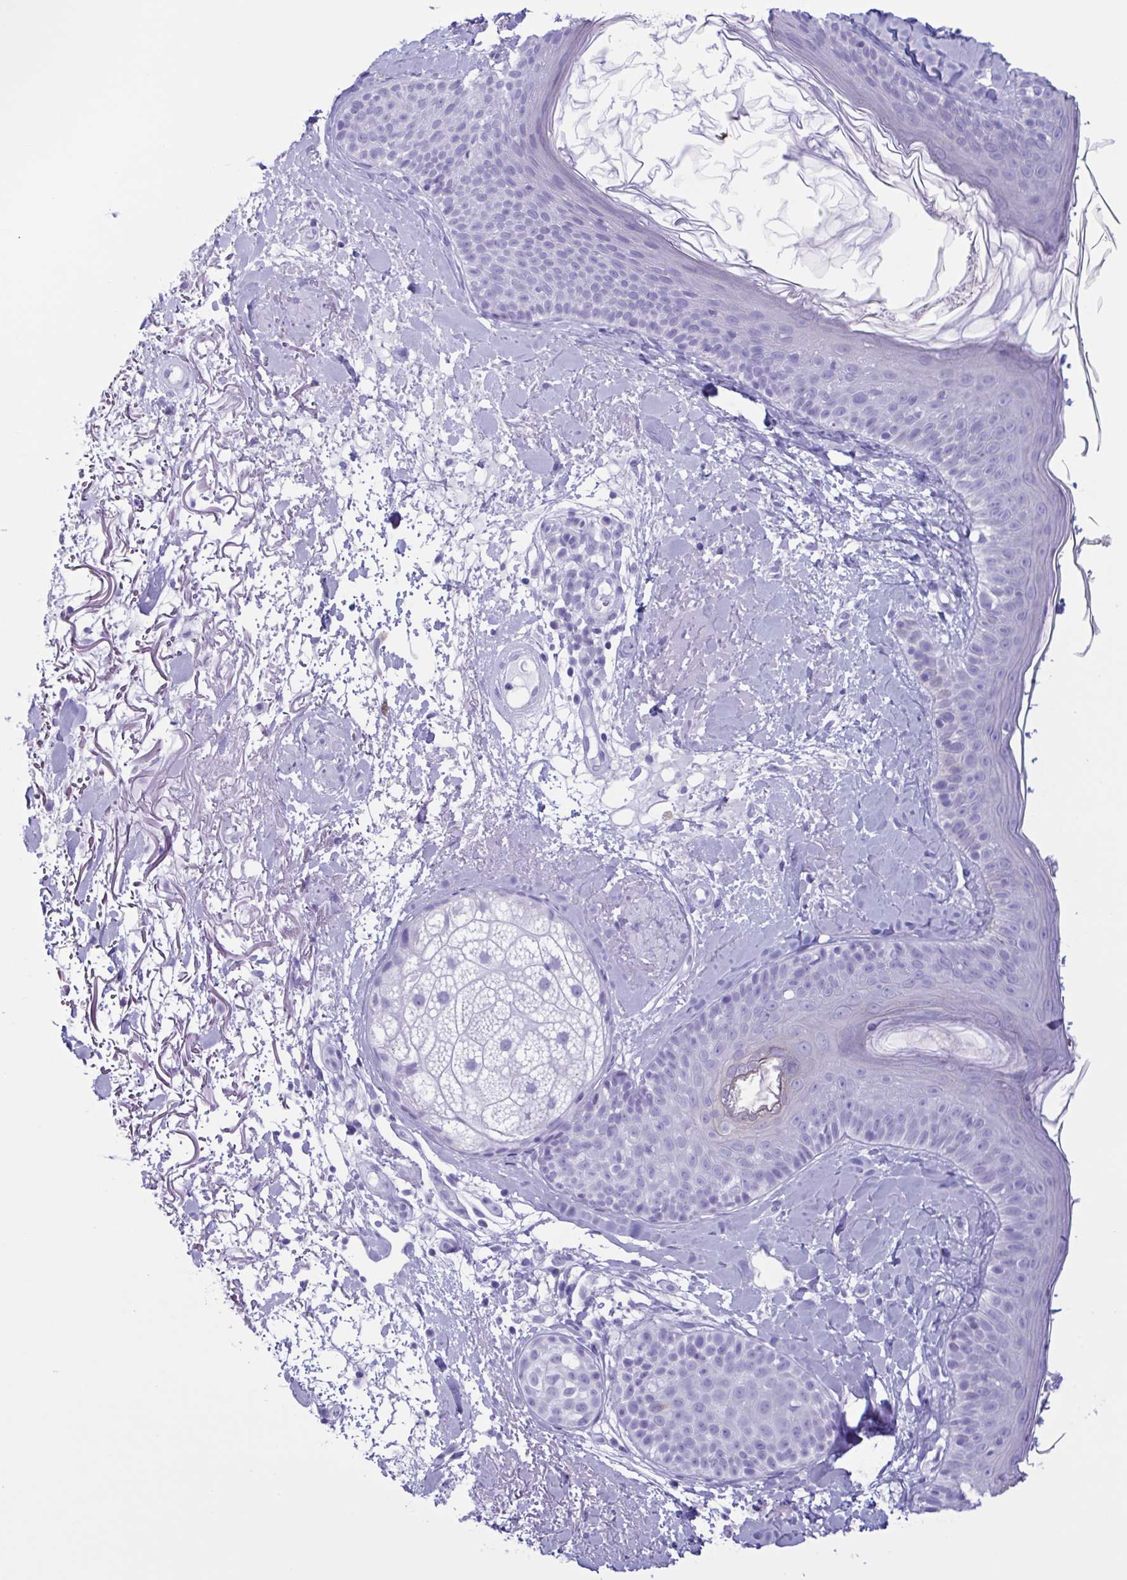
{"staining": {"intensity": "negative", "quantity": "none", "location": "none"}, "tissue": "skin", "cell_type": "Fibroblasts", "image_type": "normal", "snomed": [{"axis": "morphology", "description": "Normal tissue, NOS"}, {"axis": "topography", "description": "Skin"}], "caption": "DAB (3,3'-diaminobenzidine) immunohistochemical staining of unremarkable human skin reveals no significant expression in fibroblasts.", "gene": "LTF", "patient": {"sex": "male", "age": 73}}